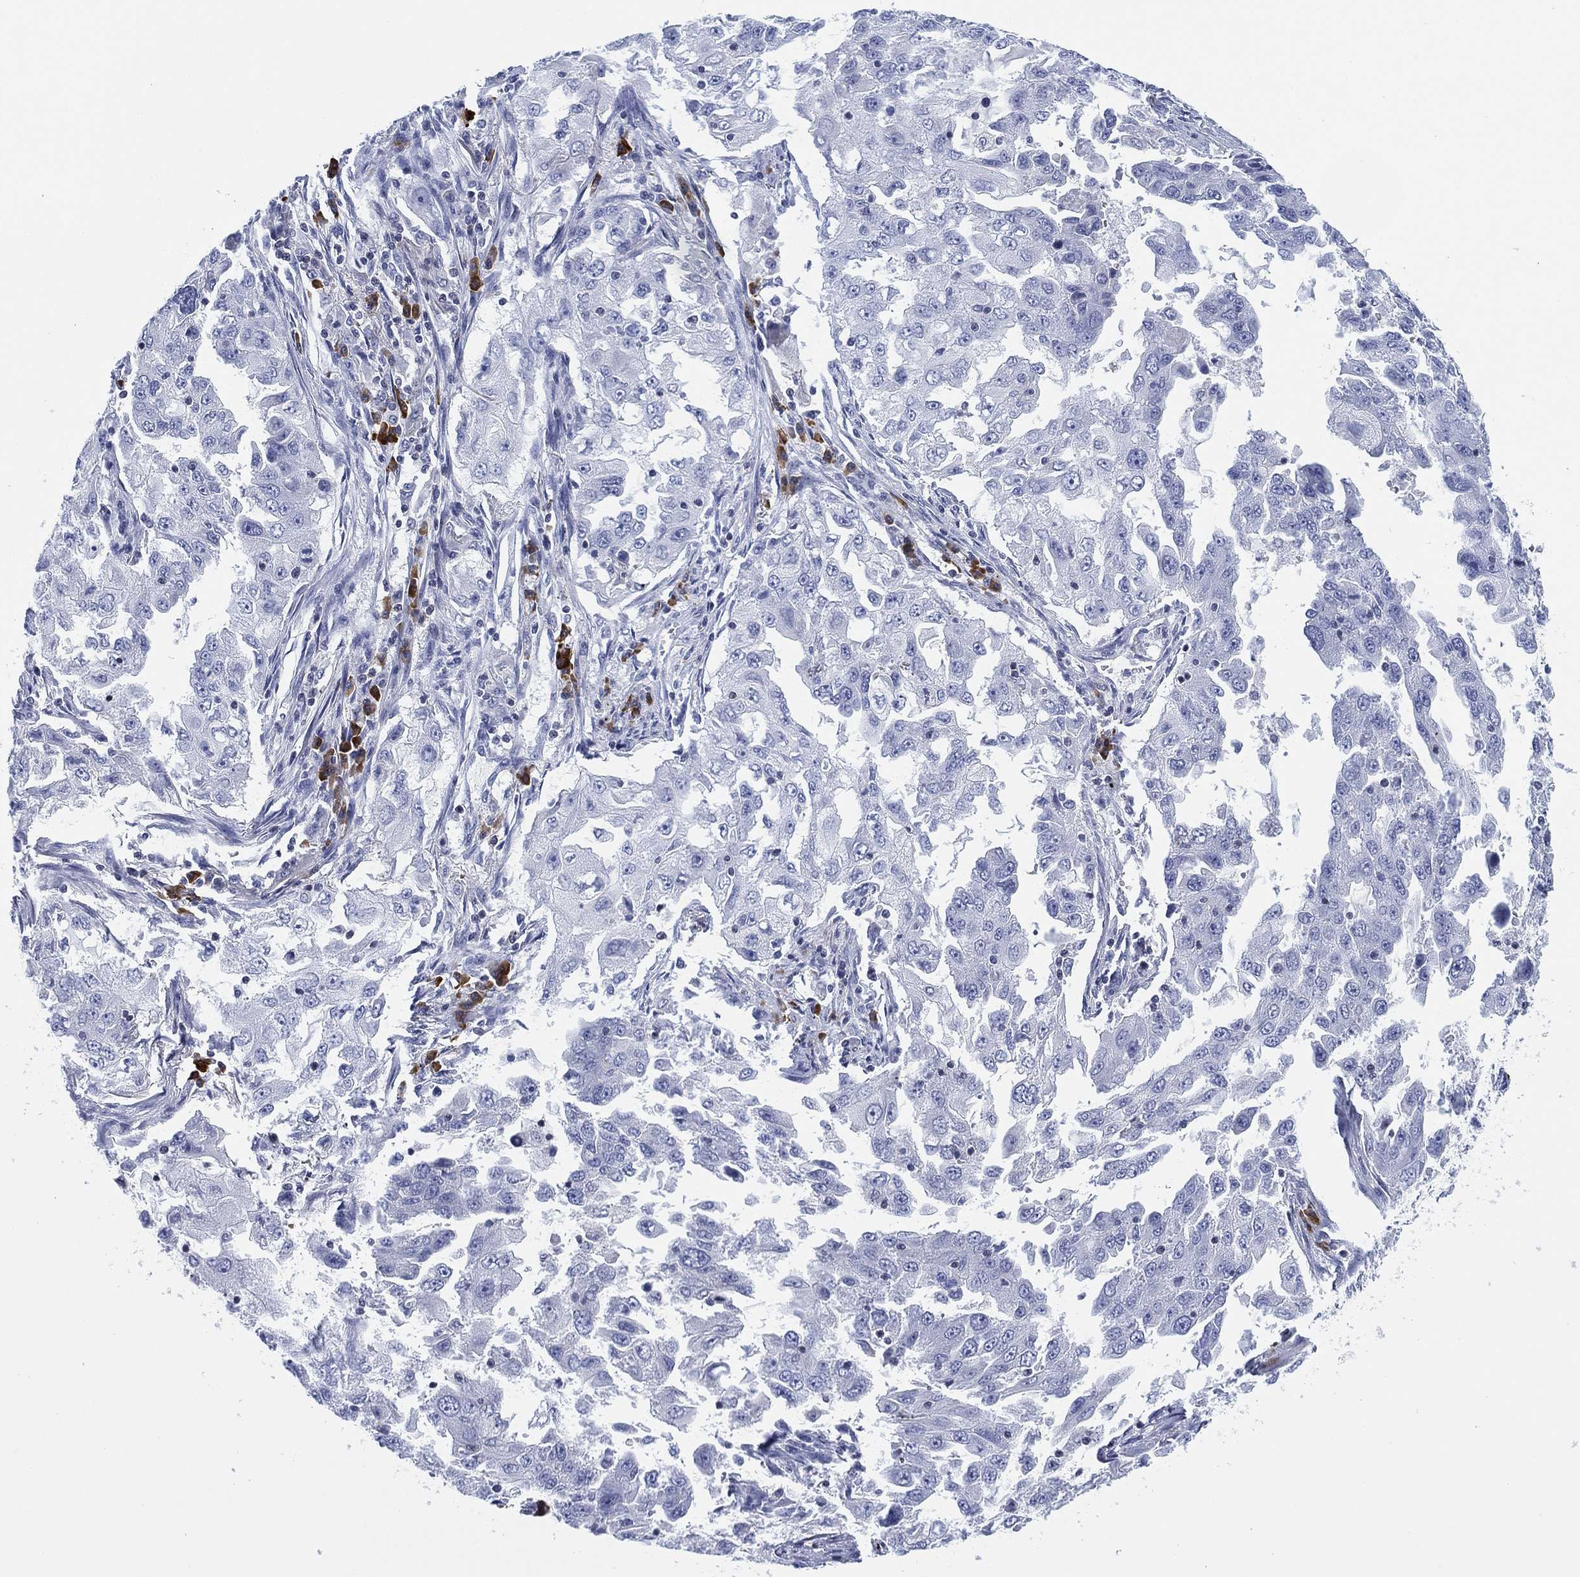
{"staining": {"intensity": "negative", "quantity": "none", "location": "none"}, "tissue": "lung cancer", "cell_type": "Tumor cells", "image_type": "cancer", "snomed": [{"axis": "morphology", "description": "Adenocarcinoma, NOS"}, {"axis": "topography", "description": "Lung"}], "caption": "This histopathology image is of adenocarcinoma (lung) stained with immunohistochemistry (IHC) to label a protein in brown with the nuclei are counter-stained blue. There is no staining in tumor cells.", "gene": "FYB1", "patient": {"sex": "female", "age": 61}}